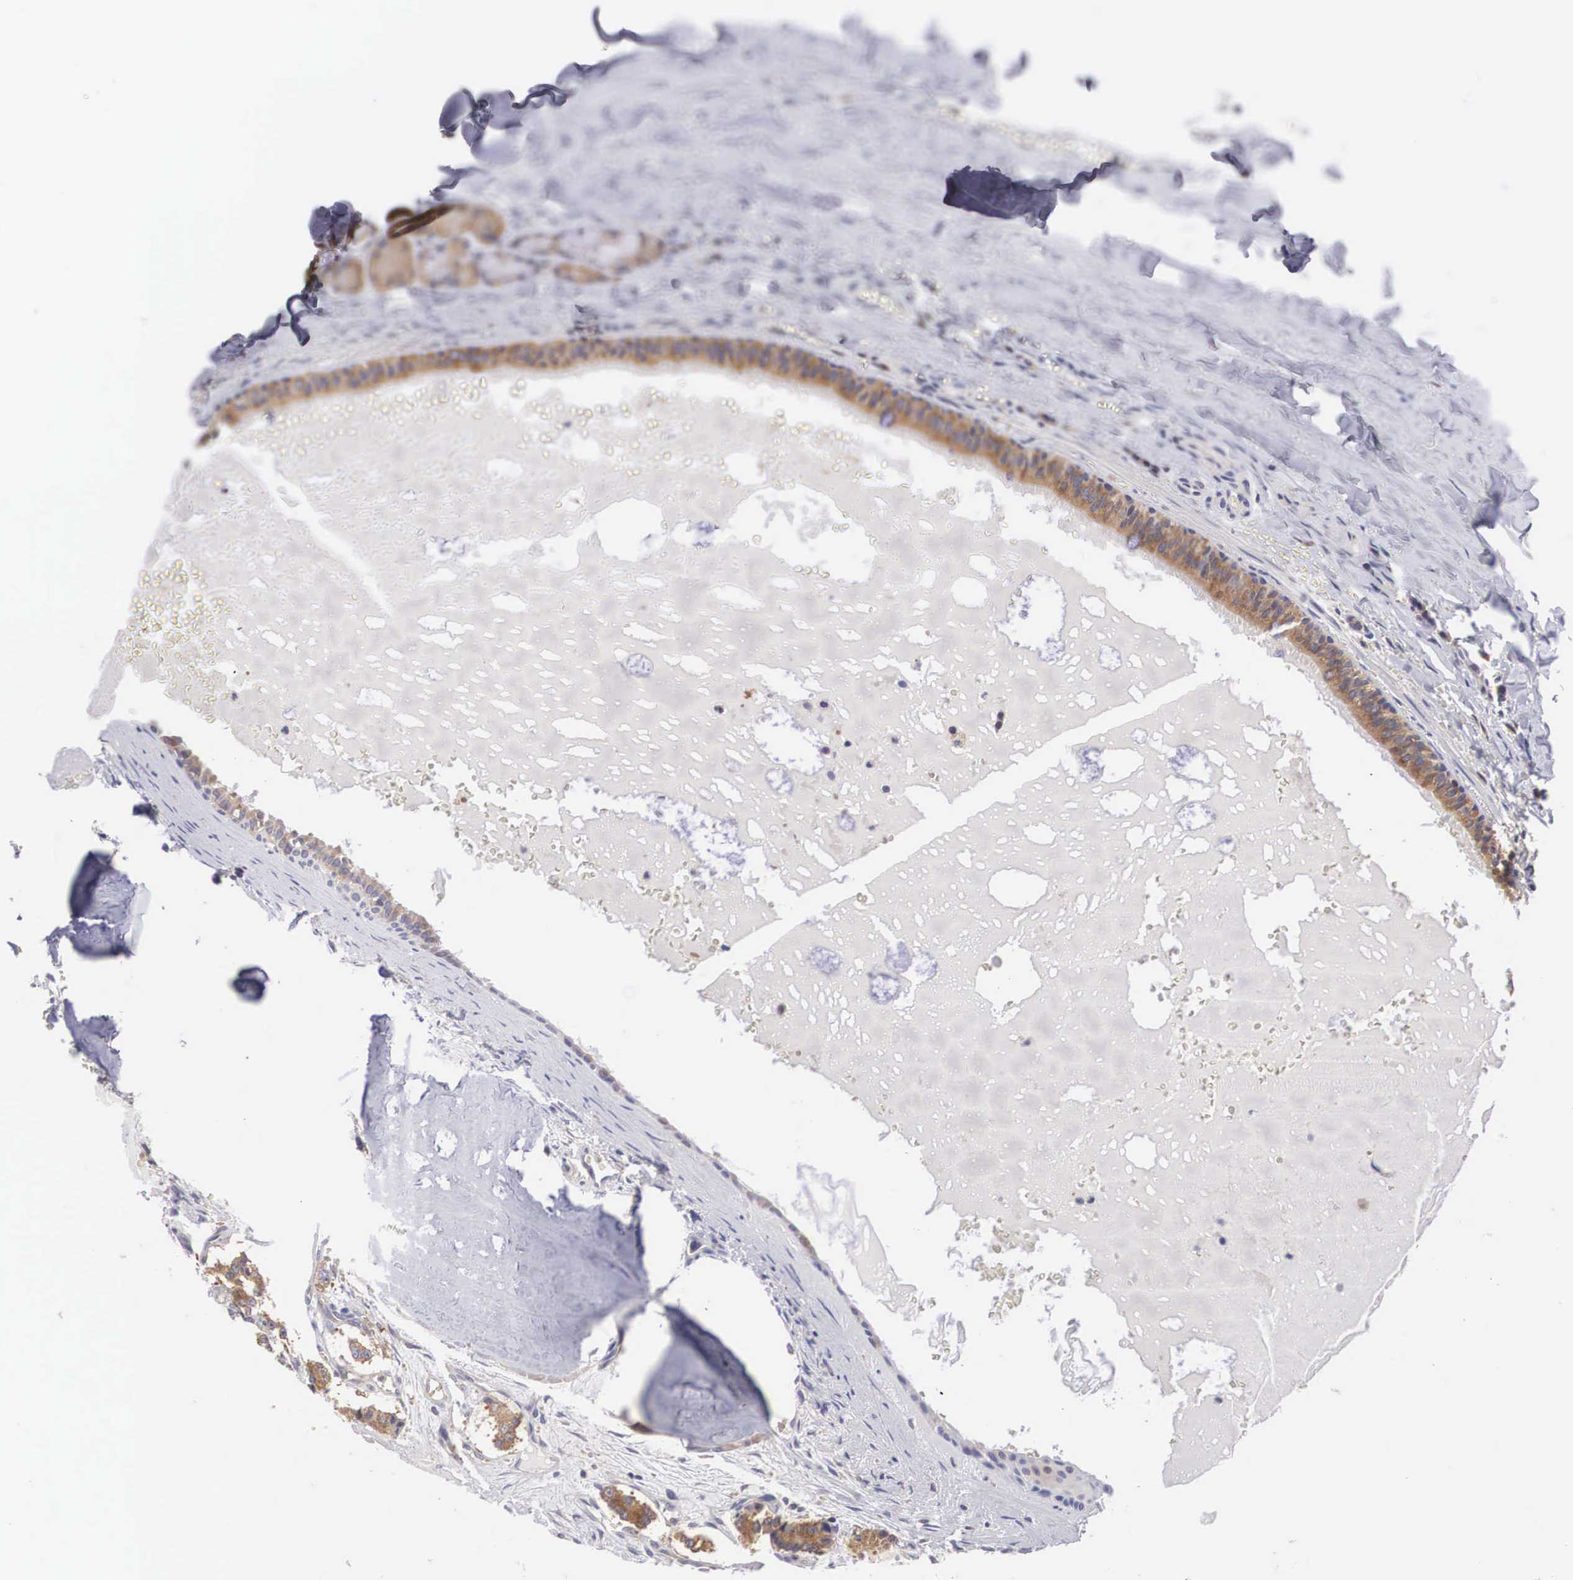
{"staining": {"intensity": "weak", "quantity": ">75%", "location": "cytoplasmic/membranous"}, "tissue": "carcinoid", "cell_type": "Tumor cells", "image_type": "cancer", "snomed": [{"axis": "morphology", "description": "Carcinoid, malignant, NOS"}, {"axis": "topography", "description": "Bronchus"}], "caption": "IHC image of neoplastic tissue: carcinoid stained using IHC shows low levels of weak protein expression localized specifically in the cytoplasmic/membranous of tumor cells, appearing as a cytoplasmic/membranous brown color.", "gene": "GRIPAP1", "patient": {"sex": "male", "age": 55}}